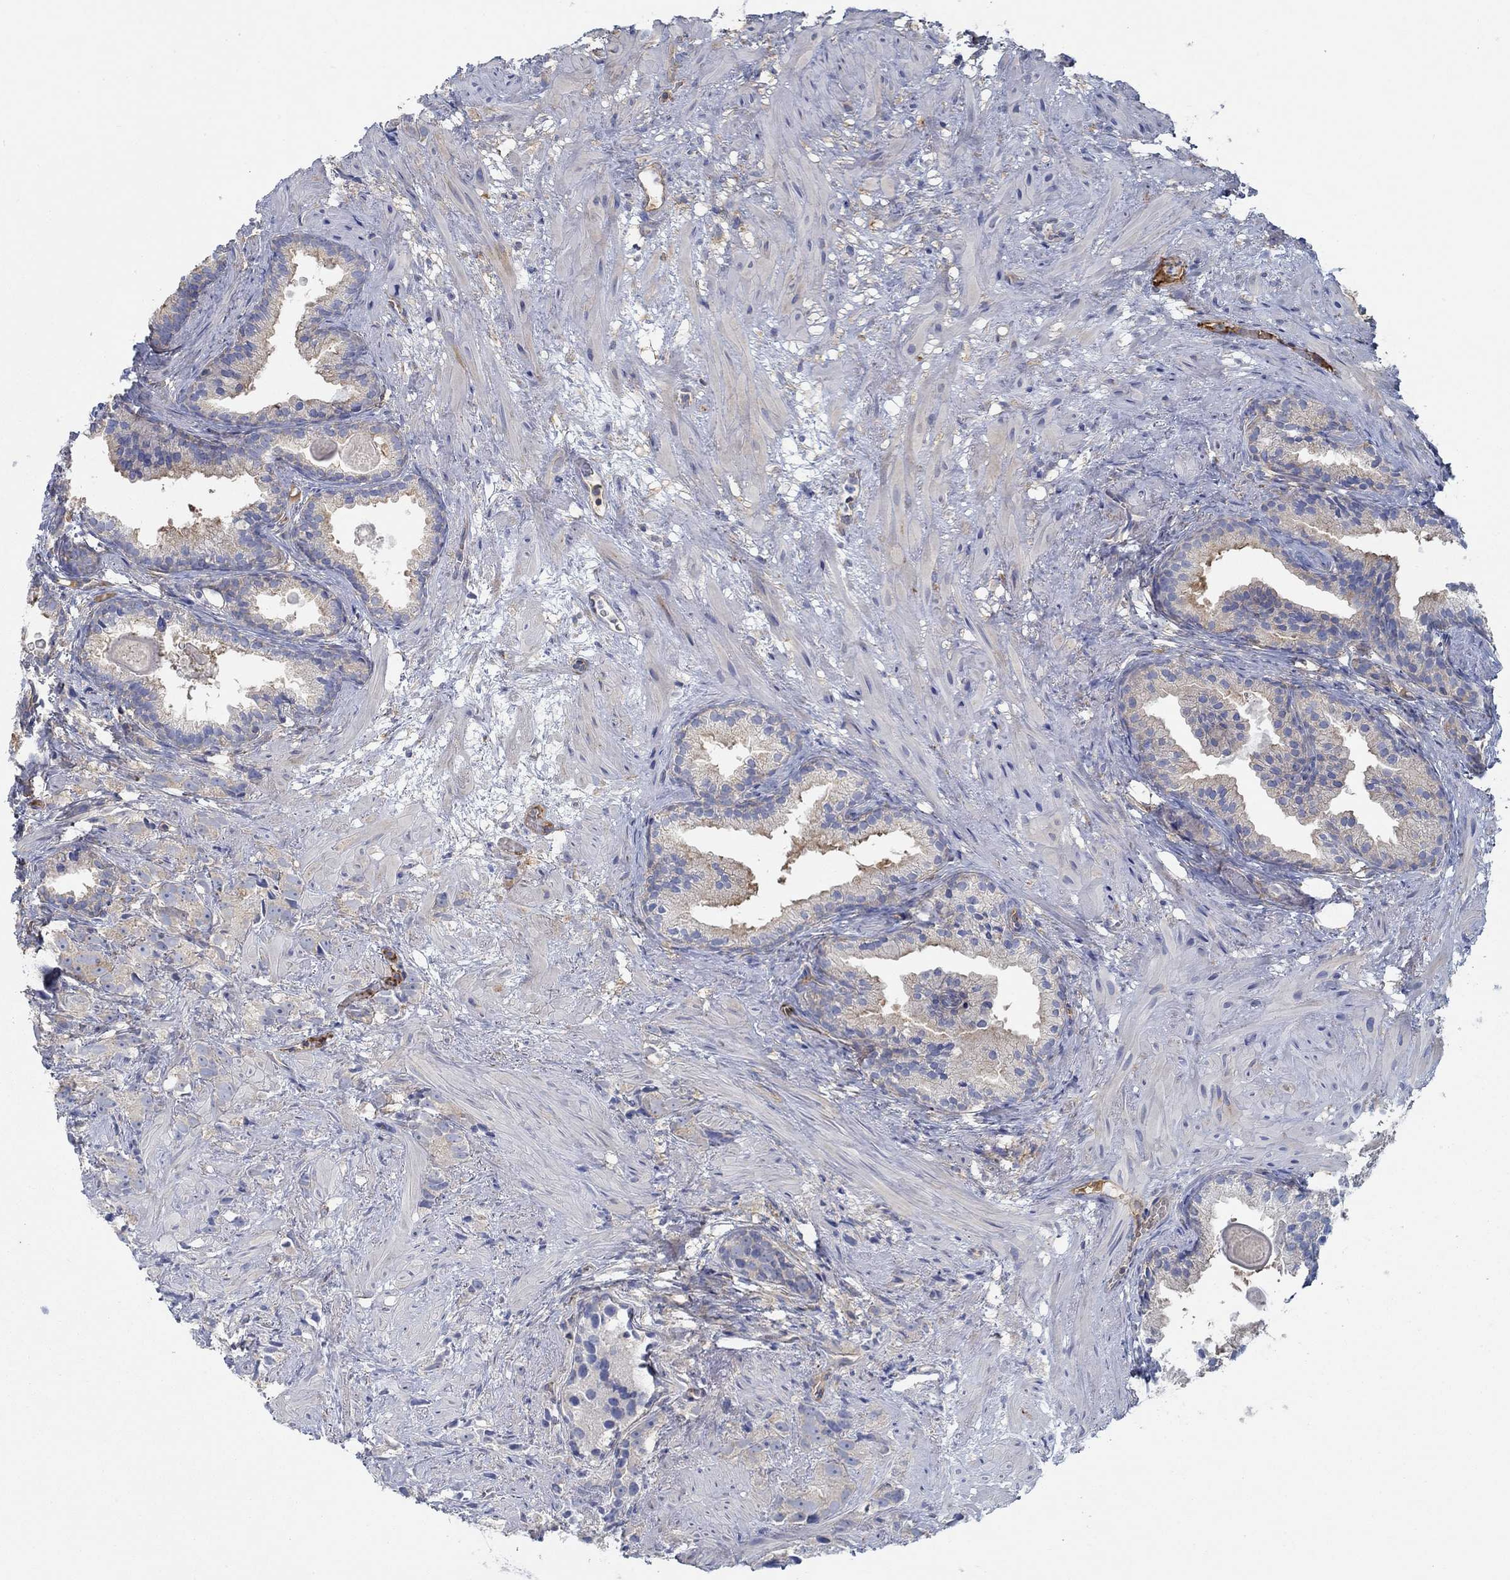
{"staining": {"intensity": "moderate", "quantity": "<25%", "location": "cytoplasmic/membranous"}, "tissue": "prostate cancer", "cell_type": "Tumor cells", "image_type": "cancer", "snomed": [{"axis": "morphology", "description": "Adenocarcinoma, High grade"}, {"axis": "topography", "description": "Prostate"}], "caption": "Protein staining shows moderate cytoplasmic/membranous staining in approximately <25% of tumor cells in prostate cancer (adenocarcinoma (high-grade)).", "gene": "SPAG9", "patient": {"sex": "male", "age": 90}}